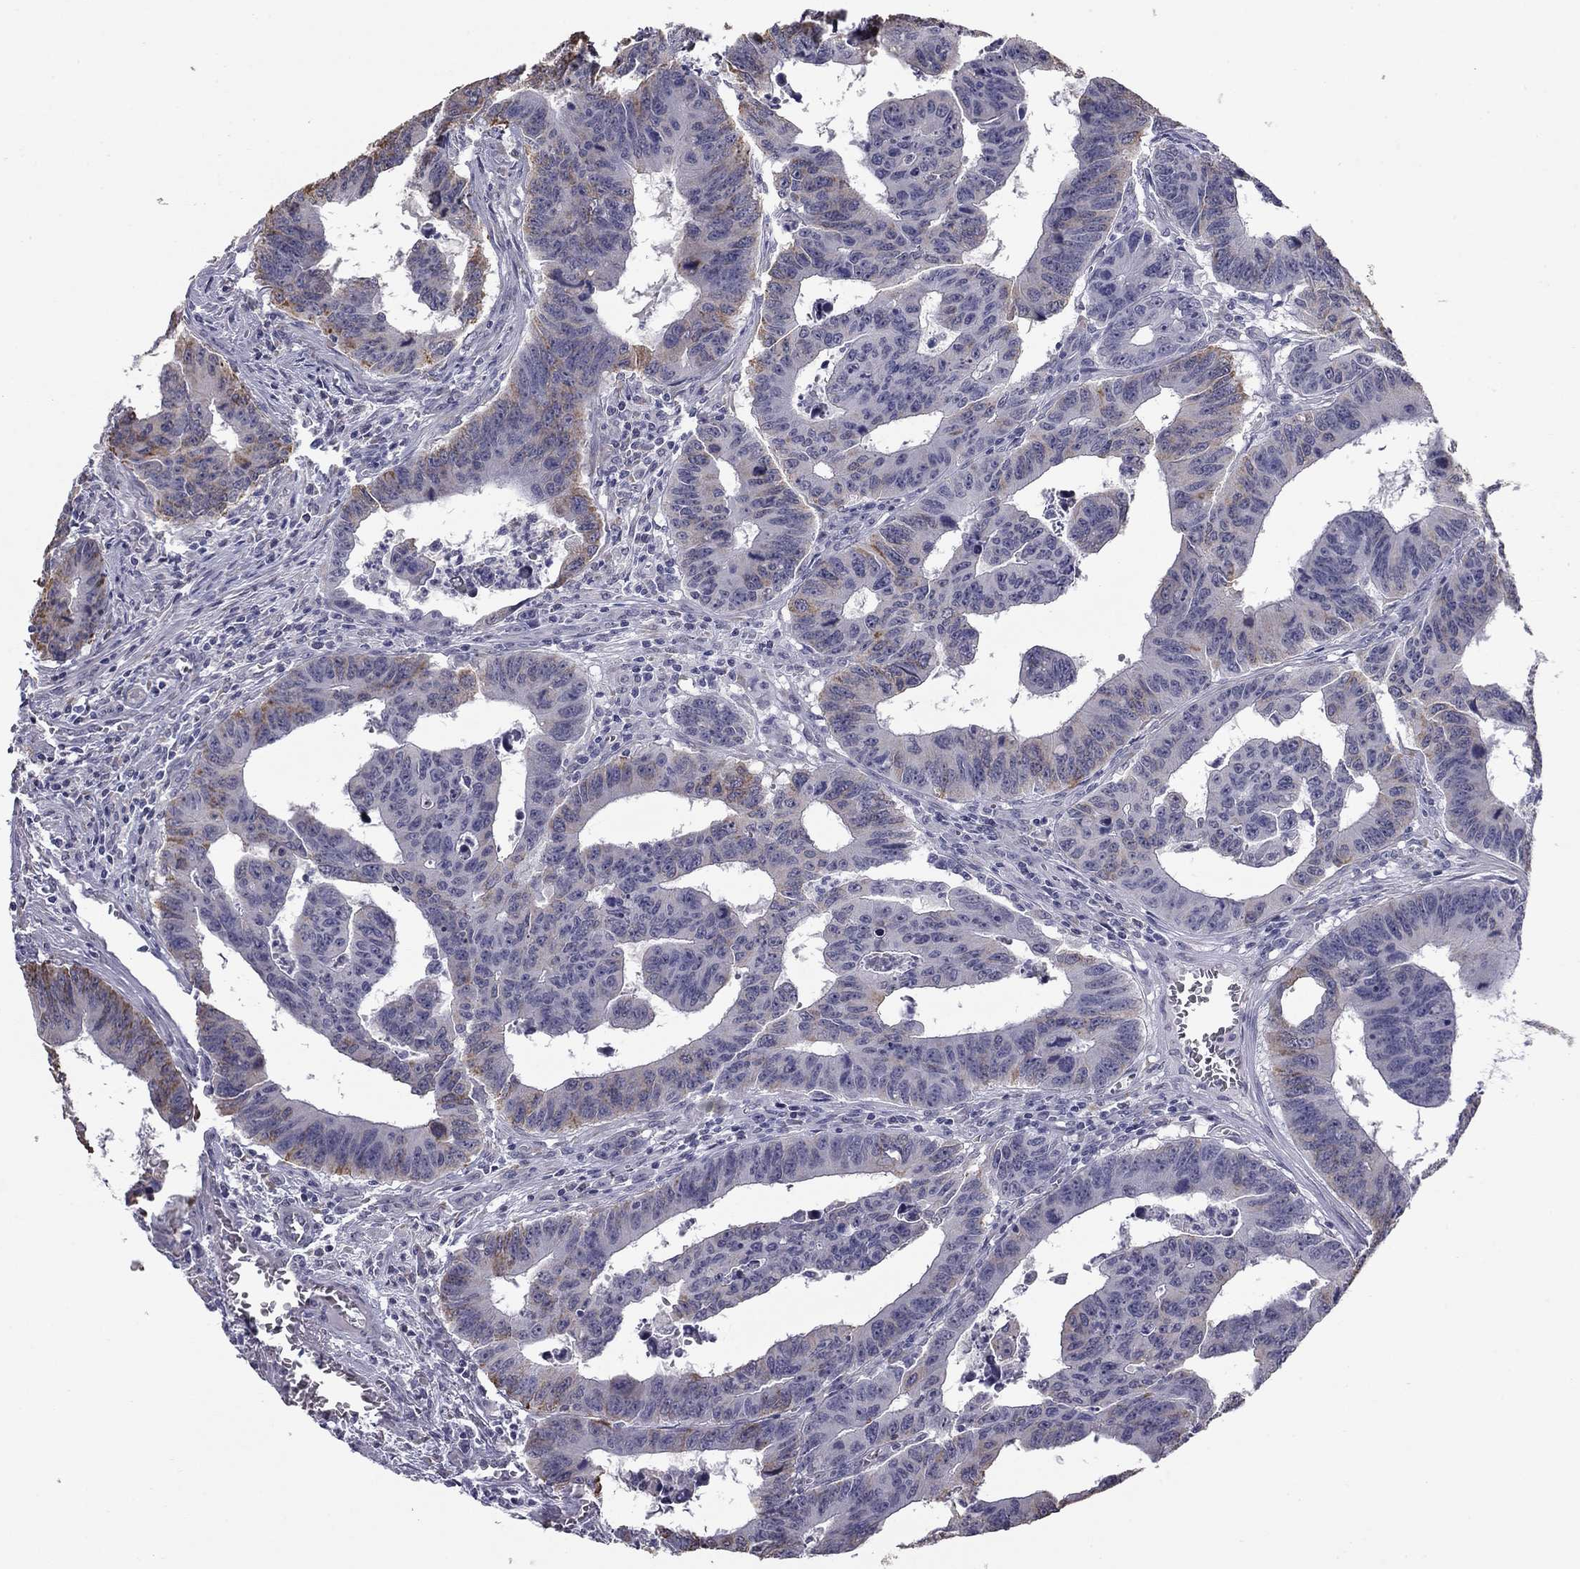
{"staining": {"intensity": "moderate", "quantity": "<25%", "location": "cytoplasmic/membranous"}, "tissue": "colorectal cancer", "cell_type": "Tumor cells", "image_type": "cancer", "snomed": [{"axis": "morphology", "description": "Adenocarcinoma, NOS"}, {"axis": "topography", "description": "Appendix"}, {"axis": "topography", "description": "Colon"}, {"axis": "topography", "description": "Cecum"}, {"axis": "topography", "description": "Colon asc"}], "caption": "A brown stain highlights moderate cytoplasmic/membranous positivity of a protein in human colorectal adenocarcinoma tumor cells.", "gene": "PRRT2", "patient": {"sex": "female", "age": 85}}